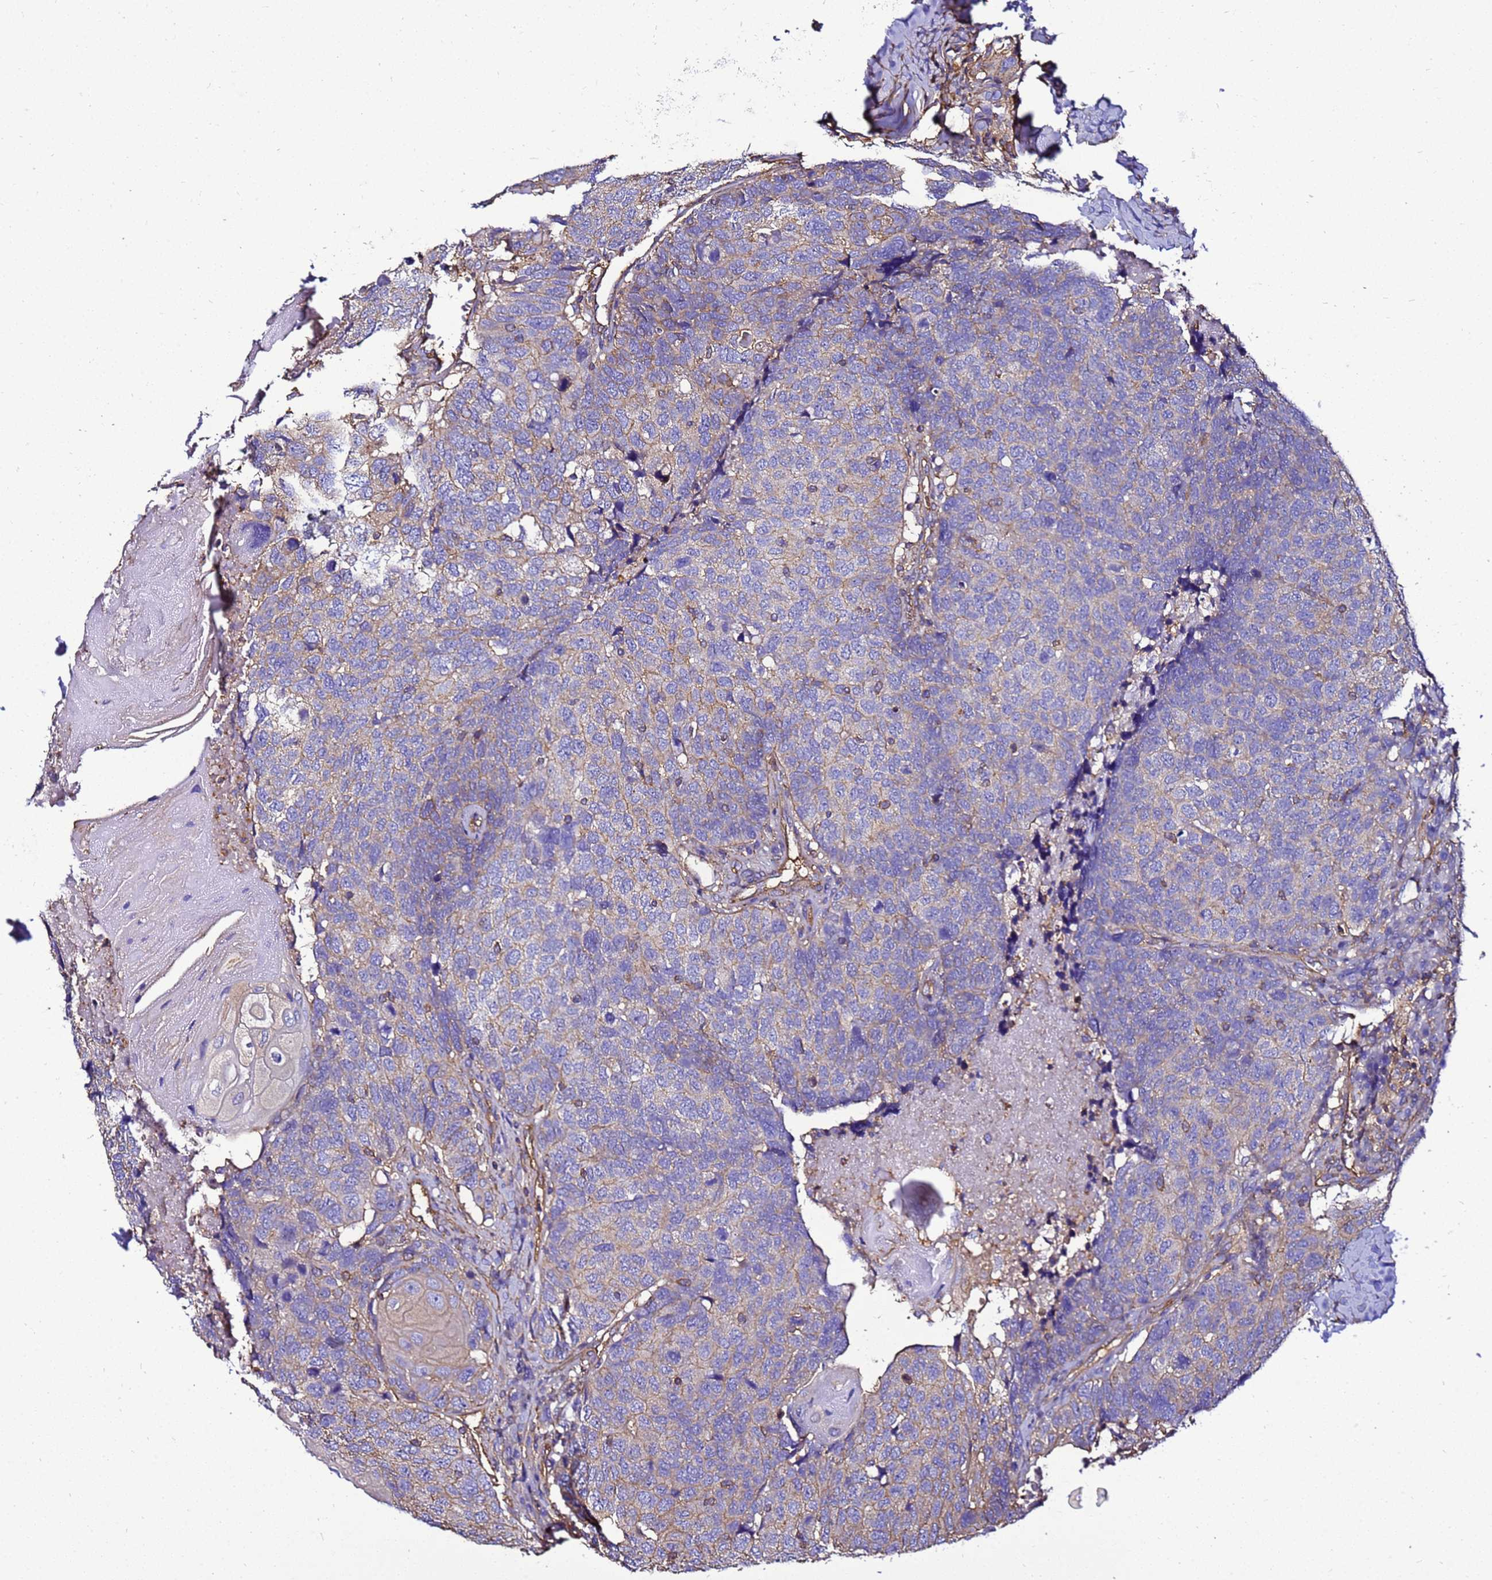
{"staining": {"intensity": "weak", "quantity": "<25%", "location": "cytoplasmic/membranous"}, "tissue": "head and neck cancer", "cell_type": "Tumor cells", "image_type": "cancer", "snomed": [{"axis": "morphology", "description": "Squamous cell carcinoma, NOS"}, {"axis": "topography", "description": "Head-Neck"}], "caption": "Tumor cells show no significant protein positivity in head and neck cancer (squamous cell carcinoma).", "gene": "MYL12A", "patient": {"sex": "male", "age": 66}}